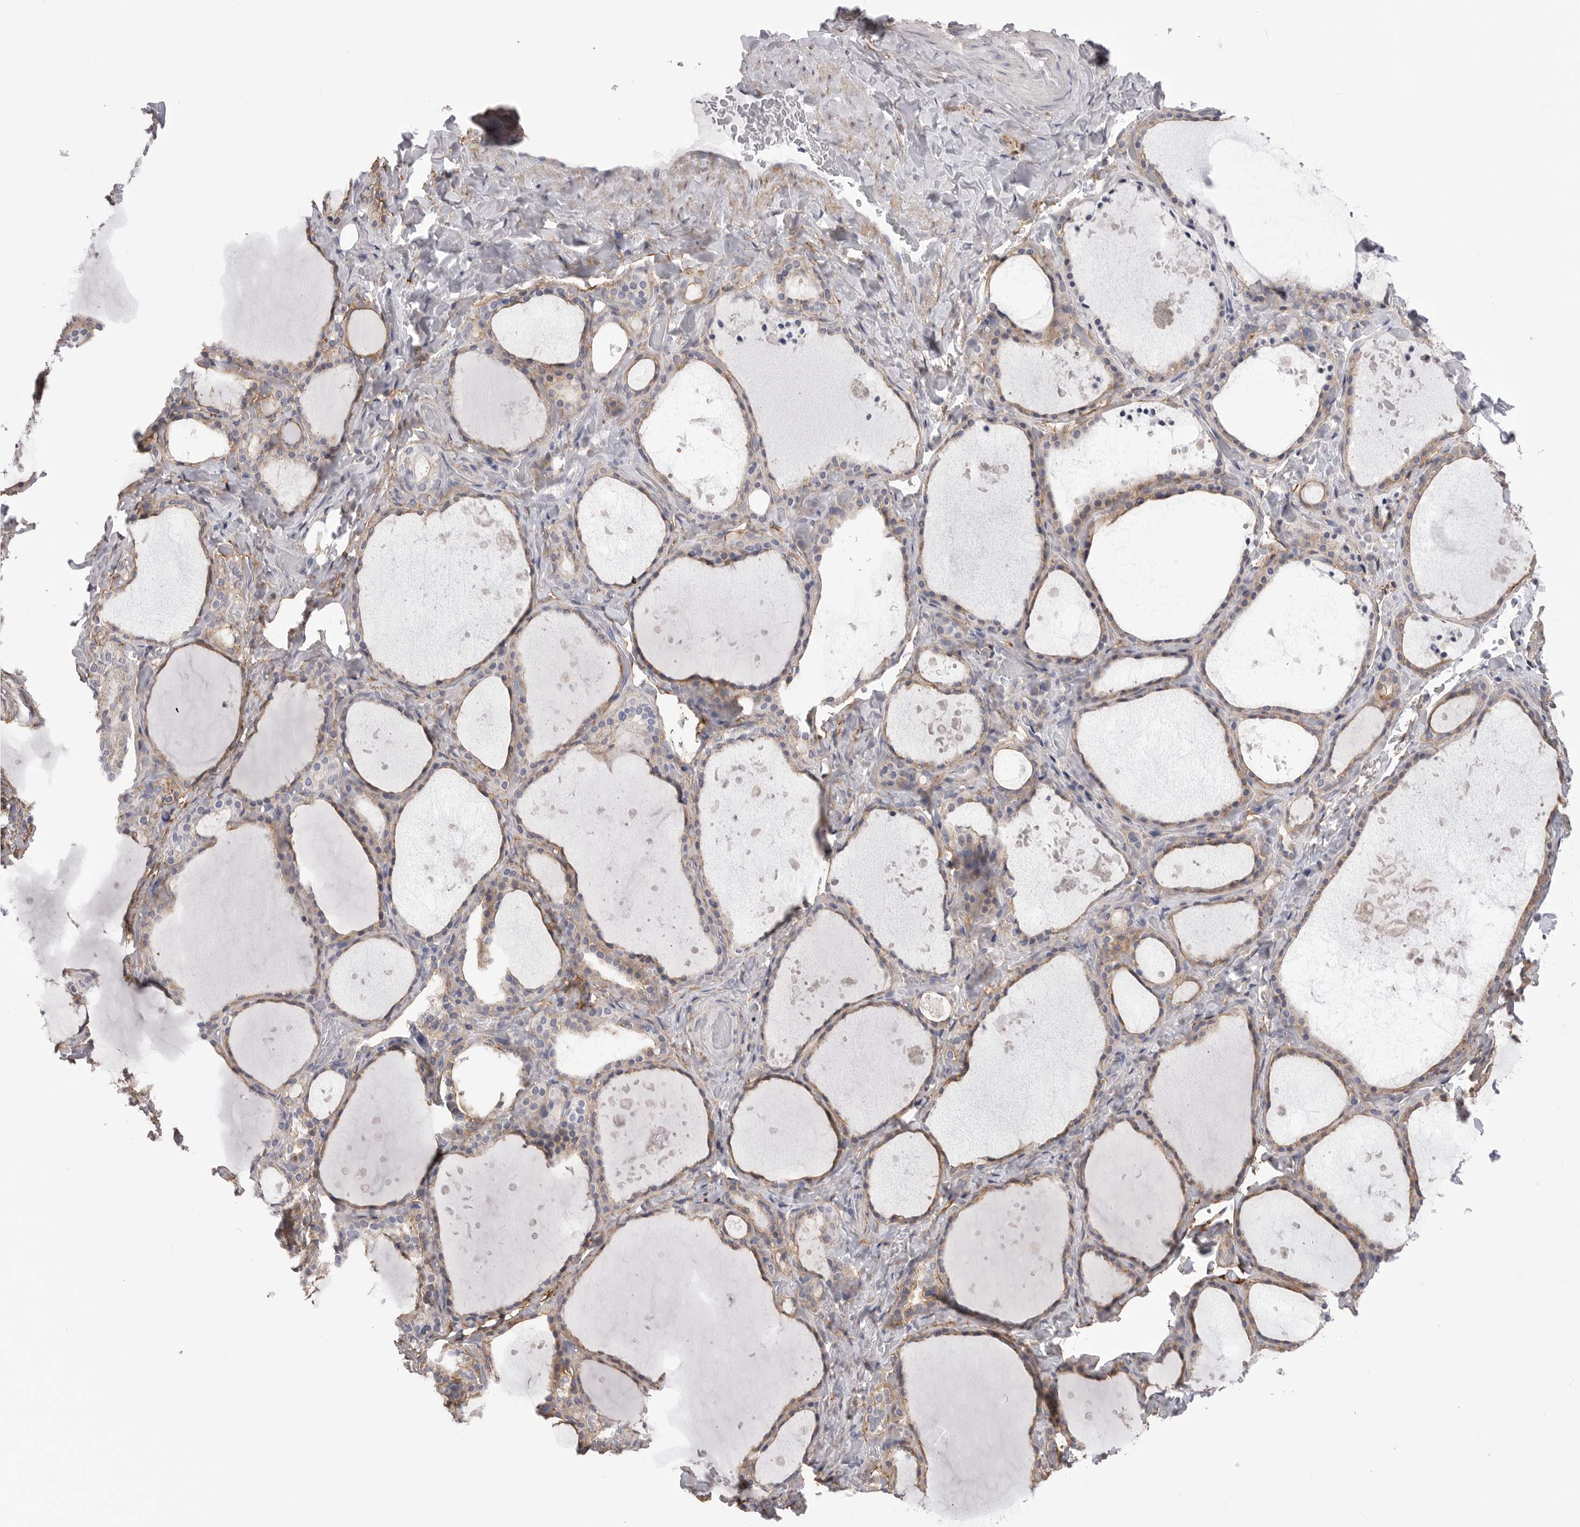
{"staining": {"intensity": "weak", "quantity": "25%-75%", "location": "cytoplasmic/membranous"}, "tissue": "thyroid gland", "cell_type": "Glandular cells", "image_type": "normal", "snomed": [{"axis": "morphology", "description": "Normal tissue, NOS"}, {"axis": "topography", "description": "Thyroid gland"}], "caption": "Glandular cells reveal low levels of weak cytoplasmic/membranous staining in about 25%-75% of cells in benign human thyroid gland. (DAB = brown stain, brightfield microscopy at high magnification).", "gene": "AKAP12", "patient": {"sex": "female", "age": 44}}